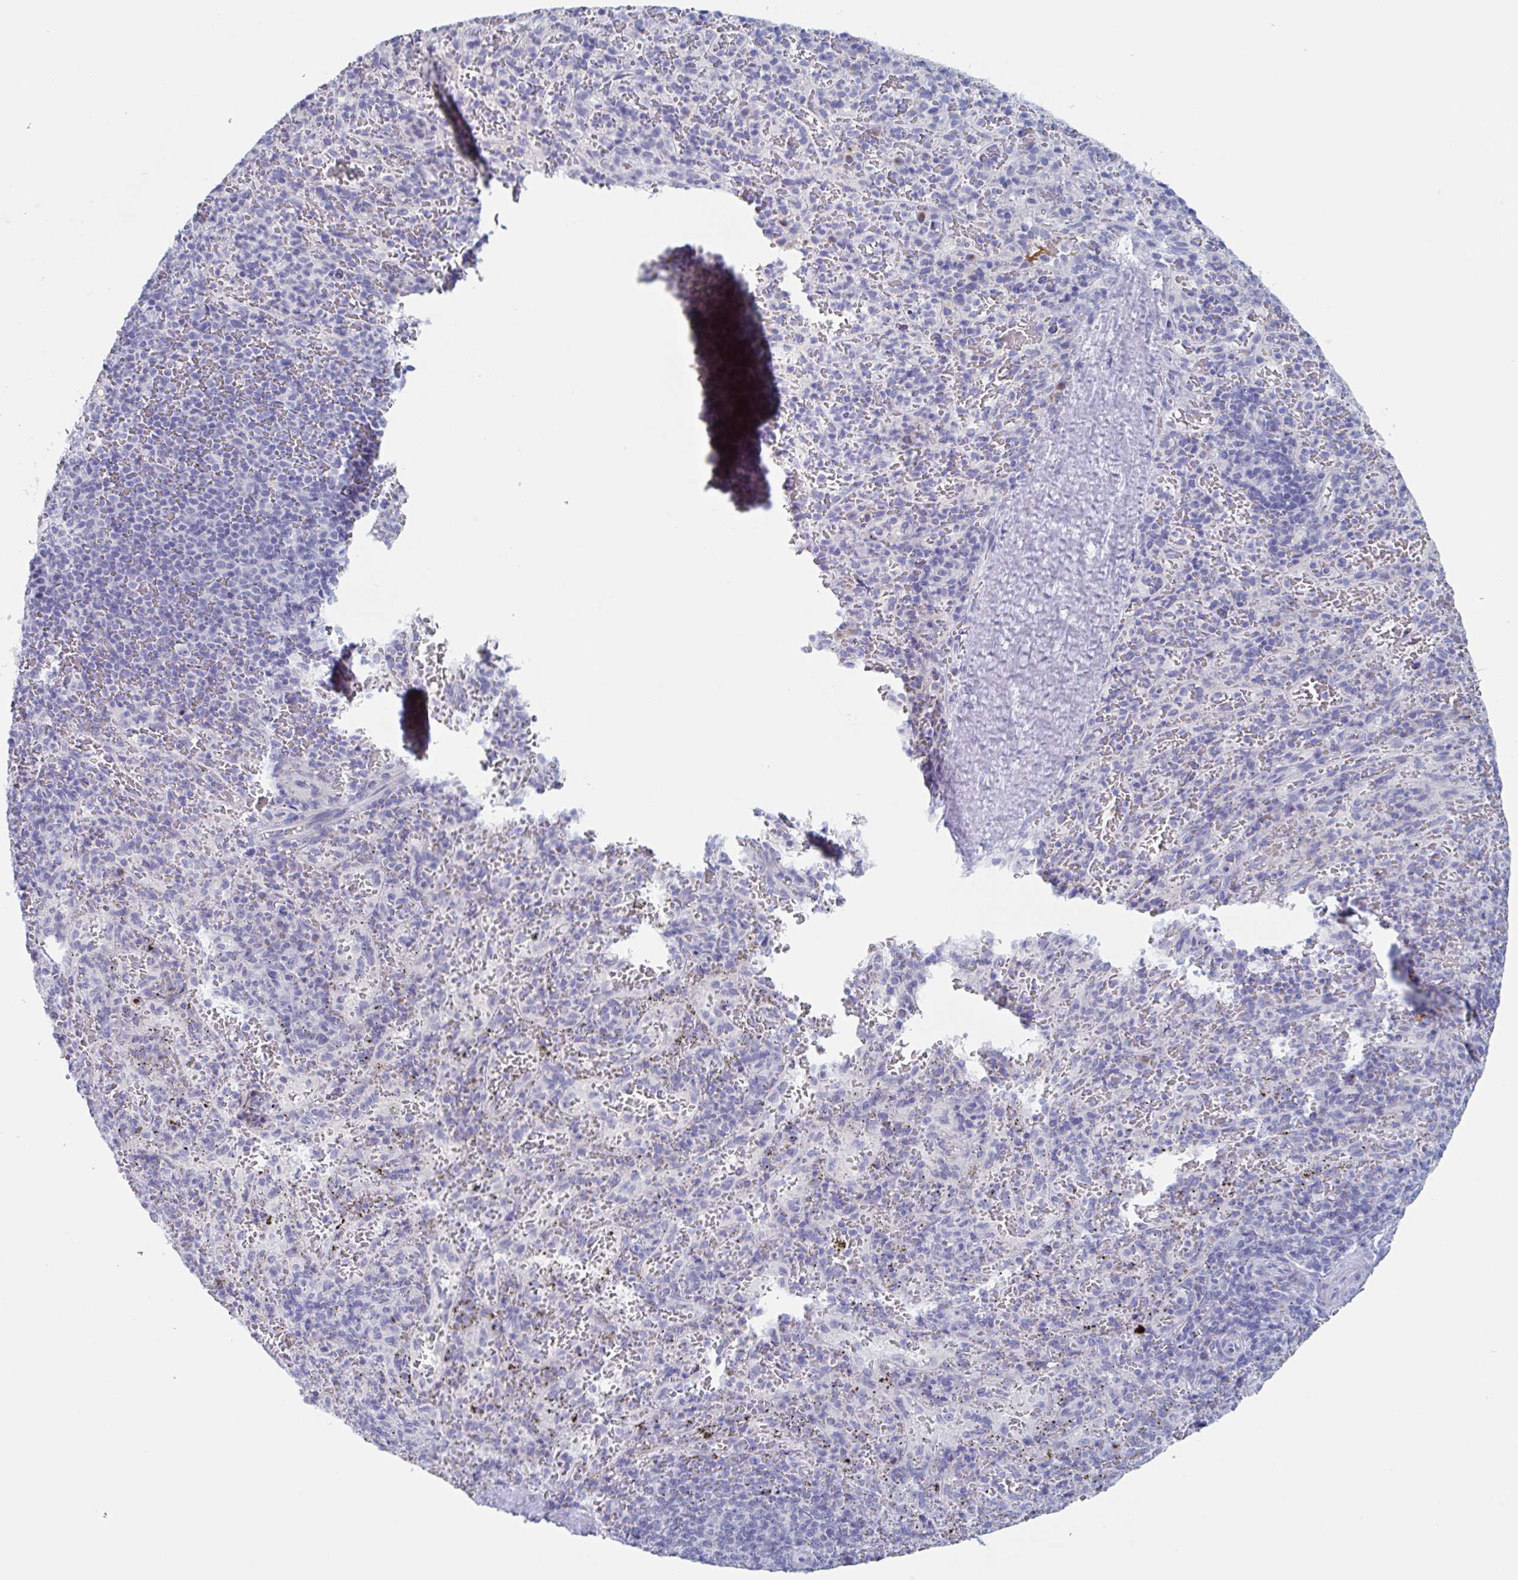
{"staining": {"intensity": "negative", "quantity": "none", "location": "none"}, "tissue": "spleen", "cell_type": "Cells in red pulp", "image_type": "normal", "snomed": [{"axis": "morphology", "description": "Normal tissue, NOS"}, {"axis": "topography", "description": "Spleen"}], "caption": "A histopathology image of spleen stained for a protein shows no brown staining in cells in red pulp.", "gene": "NT5C3B", "patient": {"sex": "male", "age": 57}}